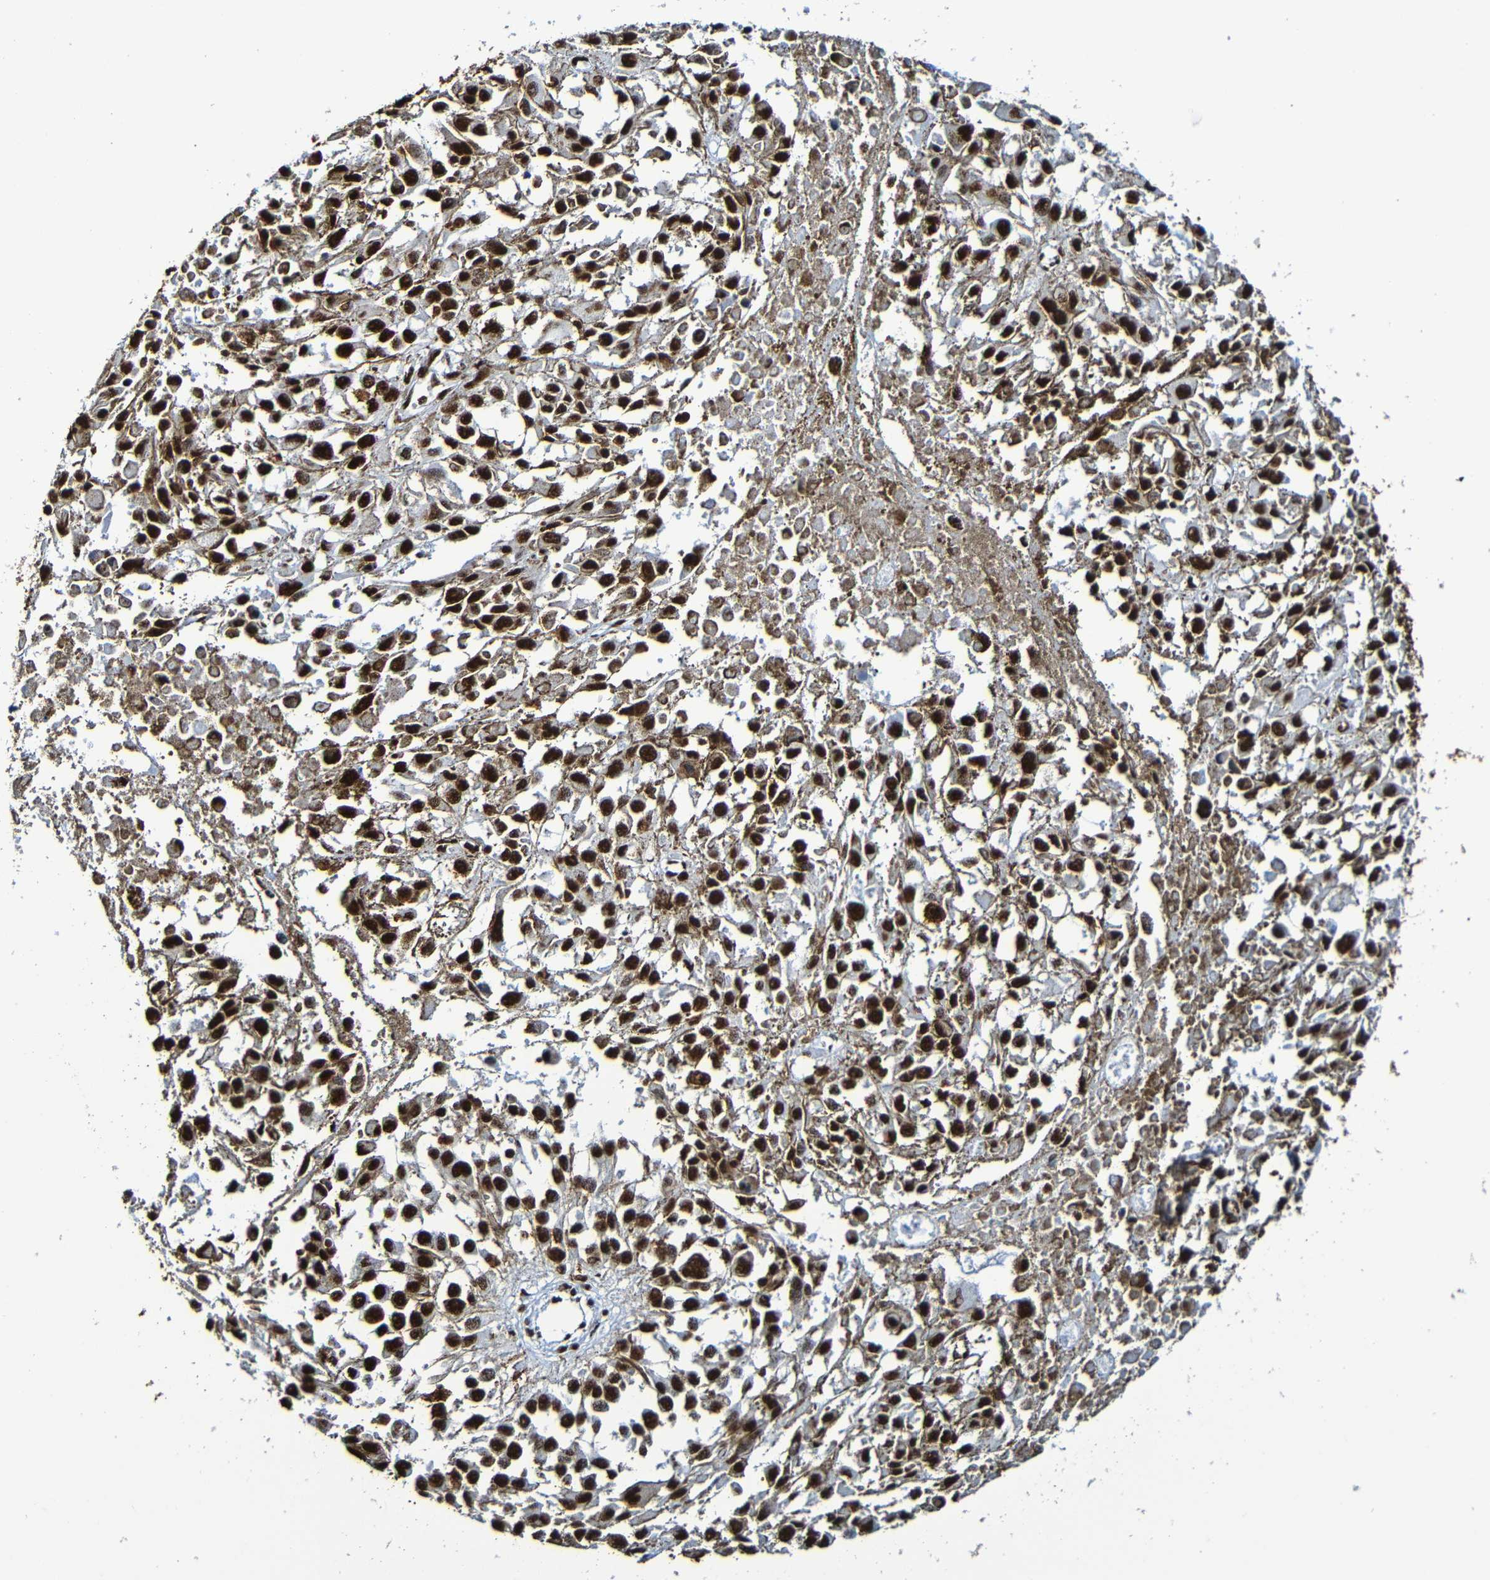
{"staining": {"intensity": "strong", "quantity": ">75%", "location": "nuclear"}, "tissue": "melanoma", "cell_type": "Tumor cells", "image_type": "cancer", "snomed": [{"axis": "morphology", "description": "Malignant melanoma, Metastatic site"}, {"axis": "topography", "description": "Lymph node"}], "caption": "Strong nuclear expression for a protein is present in about >75% of tumor cells of melanoma using IHC.", "gene": "SRSF3", "patient": {"sex": "male", "age": 59}}